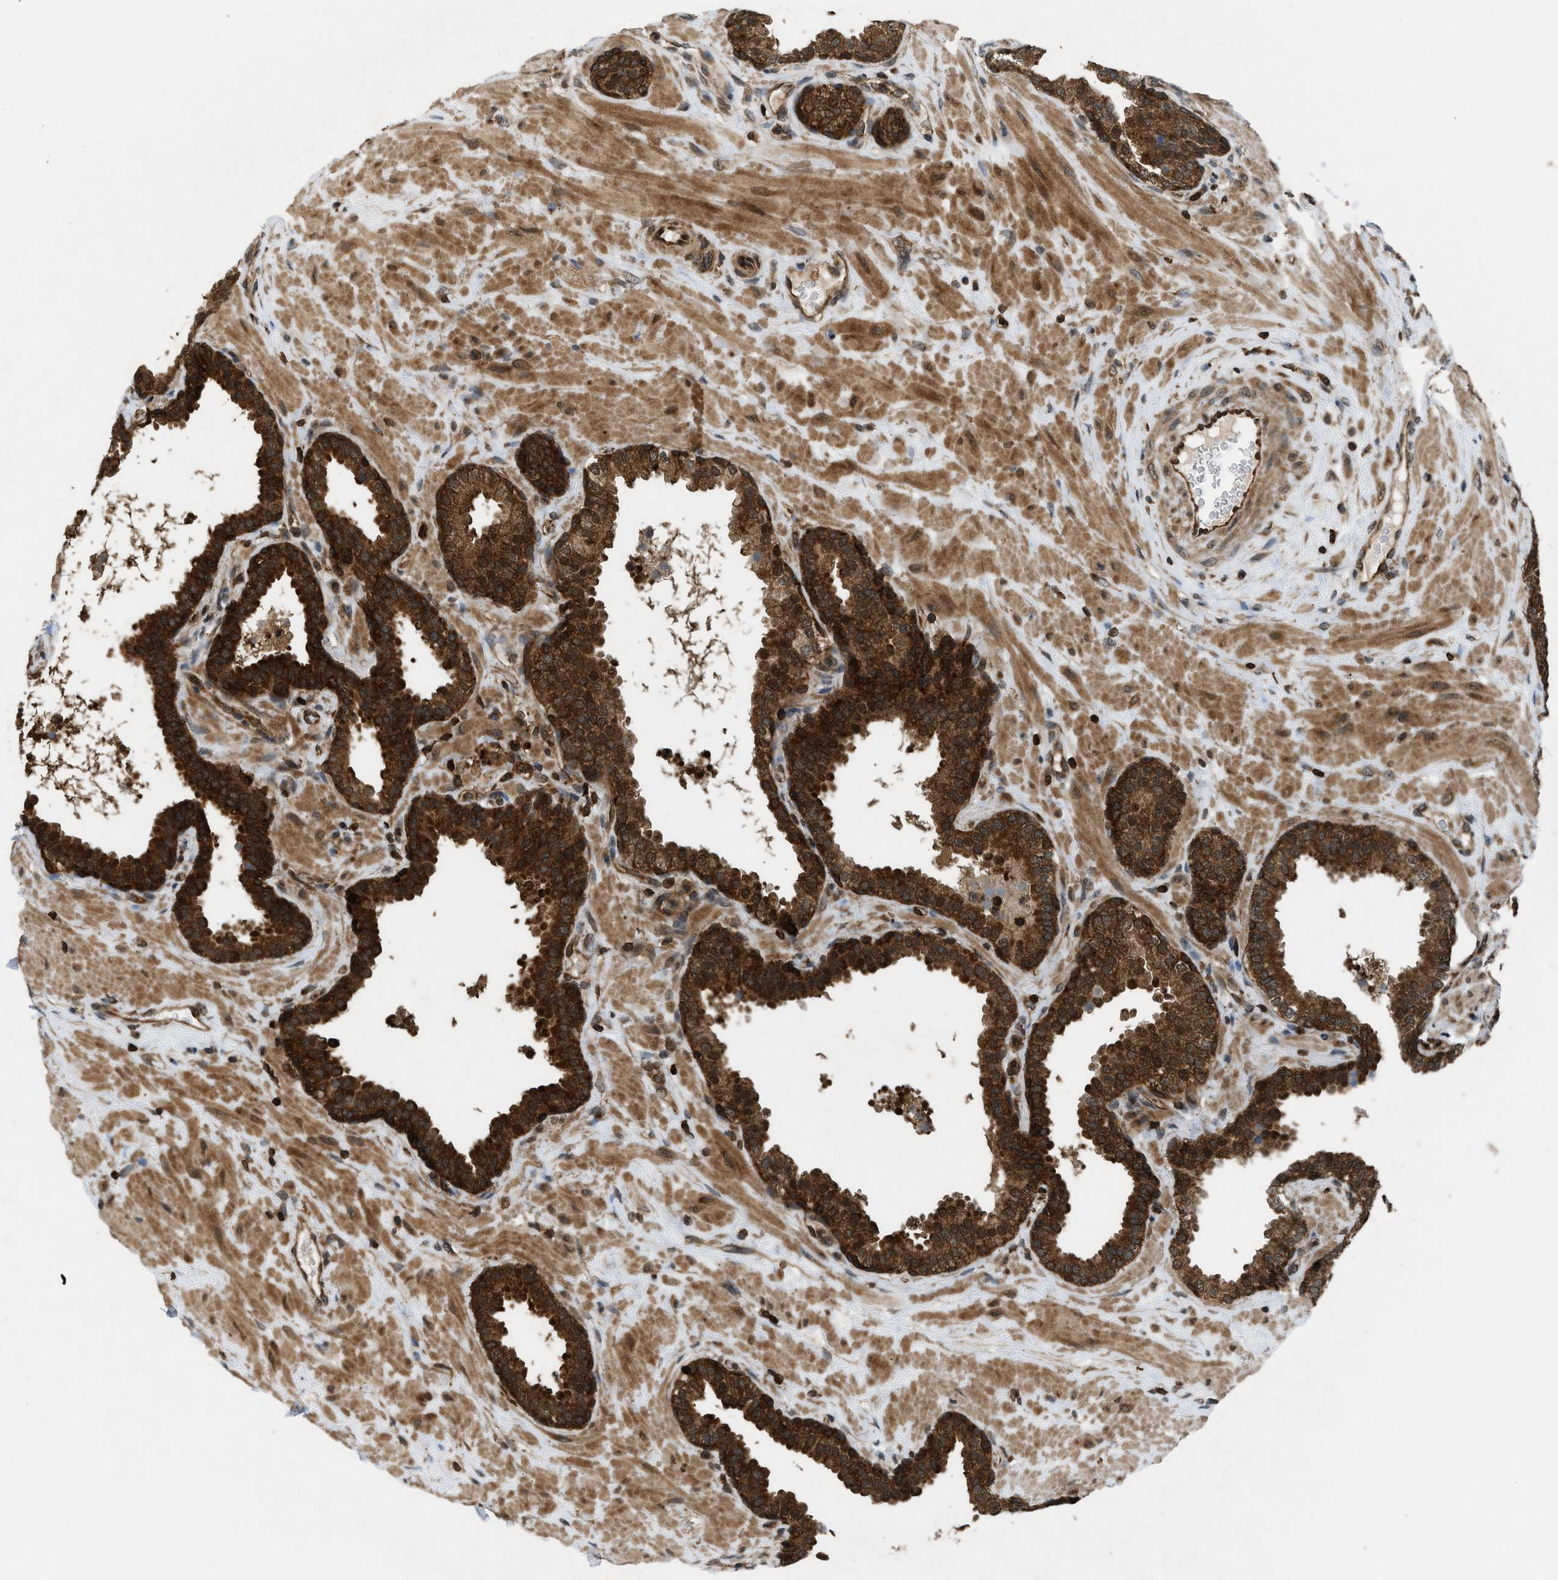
{"staining": {"intensity": "strong", "quantity": ">75%", "location": "cytoplasmic/membranous"}, "tissue": "prostate", "cell_type": "Glandular cells", "image_type": "normal", "snomed": [{"axis": "morphology", "description": "Normal tissue, NOS"}, {"axis": "topography", "description": "Prostate"}], "caption": "The image demonstrates a brown stain indicating the presence of a protein in the cytoplasmic/membranous of glandular cells in prostate. The staining is performed using DAB (3,3'-diaminobenzidine) brown chromogen to label protein expression. The nuclei are counter-stained blue using hematoxylin.", "gene": "OXSR1", "patient": {"sex": "male", "age": 51}}